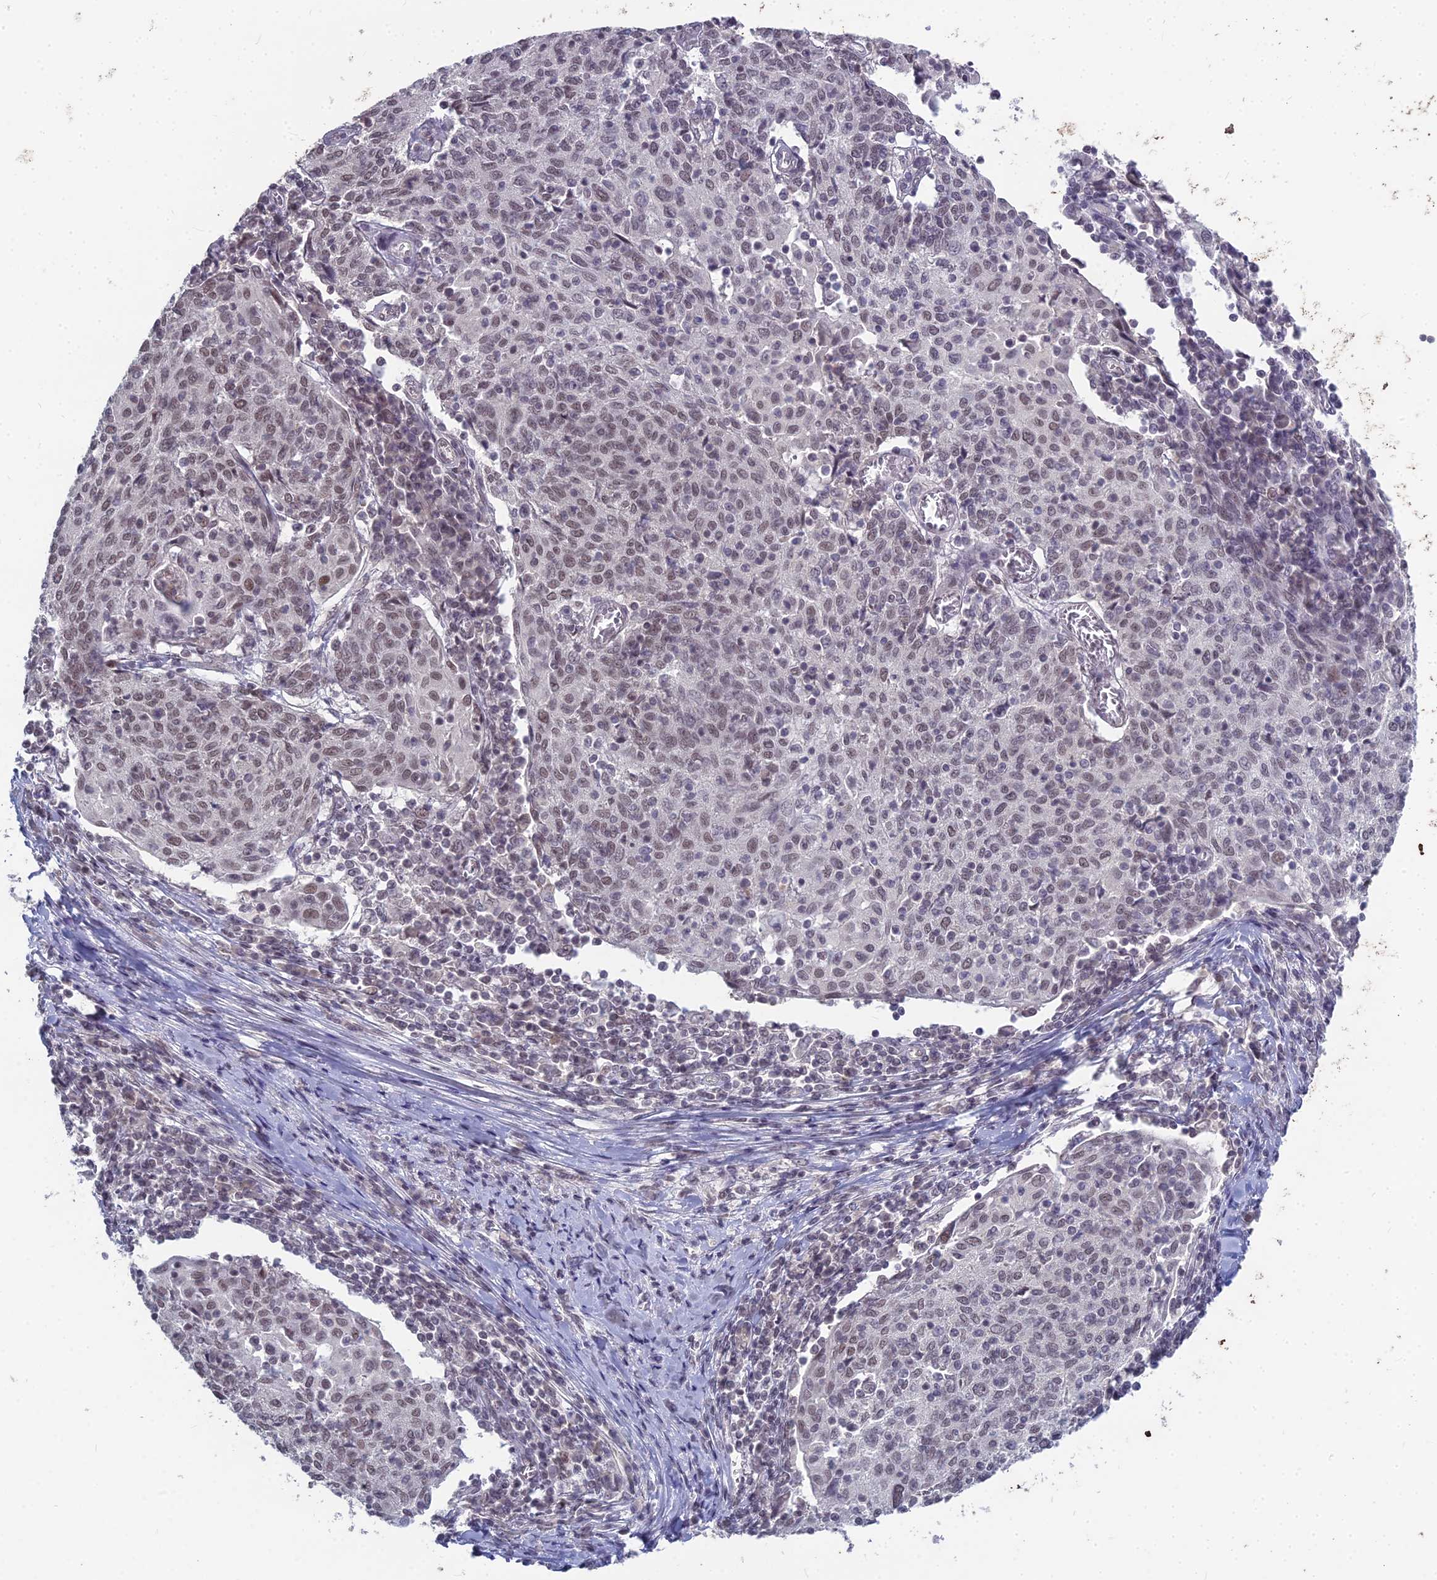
{"staining": {"intensity": "moderate", "quantity": "25%-75%", "location": "nuclear"}, "tissue": "cervical cancer", "cell_type": "Tumor cells", "image_type": "cancer", "snomed": [{"axis": "morphology", "description": "Squamous cell carcinoma, NOS"}, {"axis": "topography", "description": "Cervix"}], "caption": "Moderate nuclear protein staining is present in approximately 25%-75% of tumor cells in squamous cell carcinoma (cervical). Immunohistochemistry (ihc) stains the protein of interest in brown and the nuclei are stained blue.", "gene": "KAT7", "patient": {"sex": "female", "age": 52}}